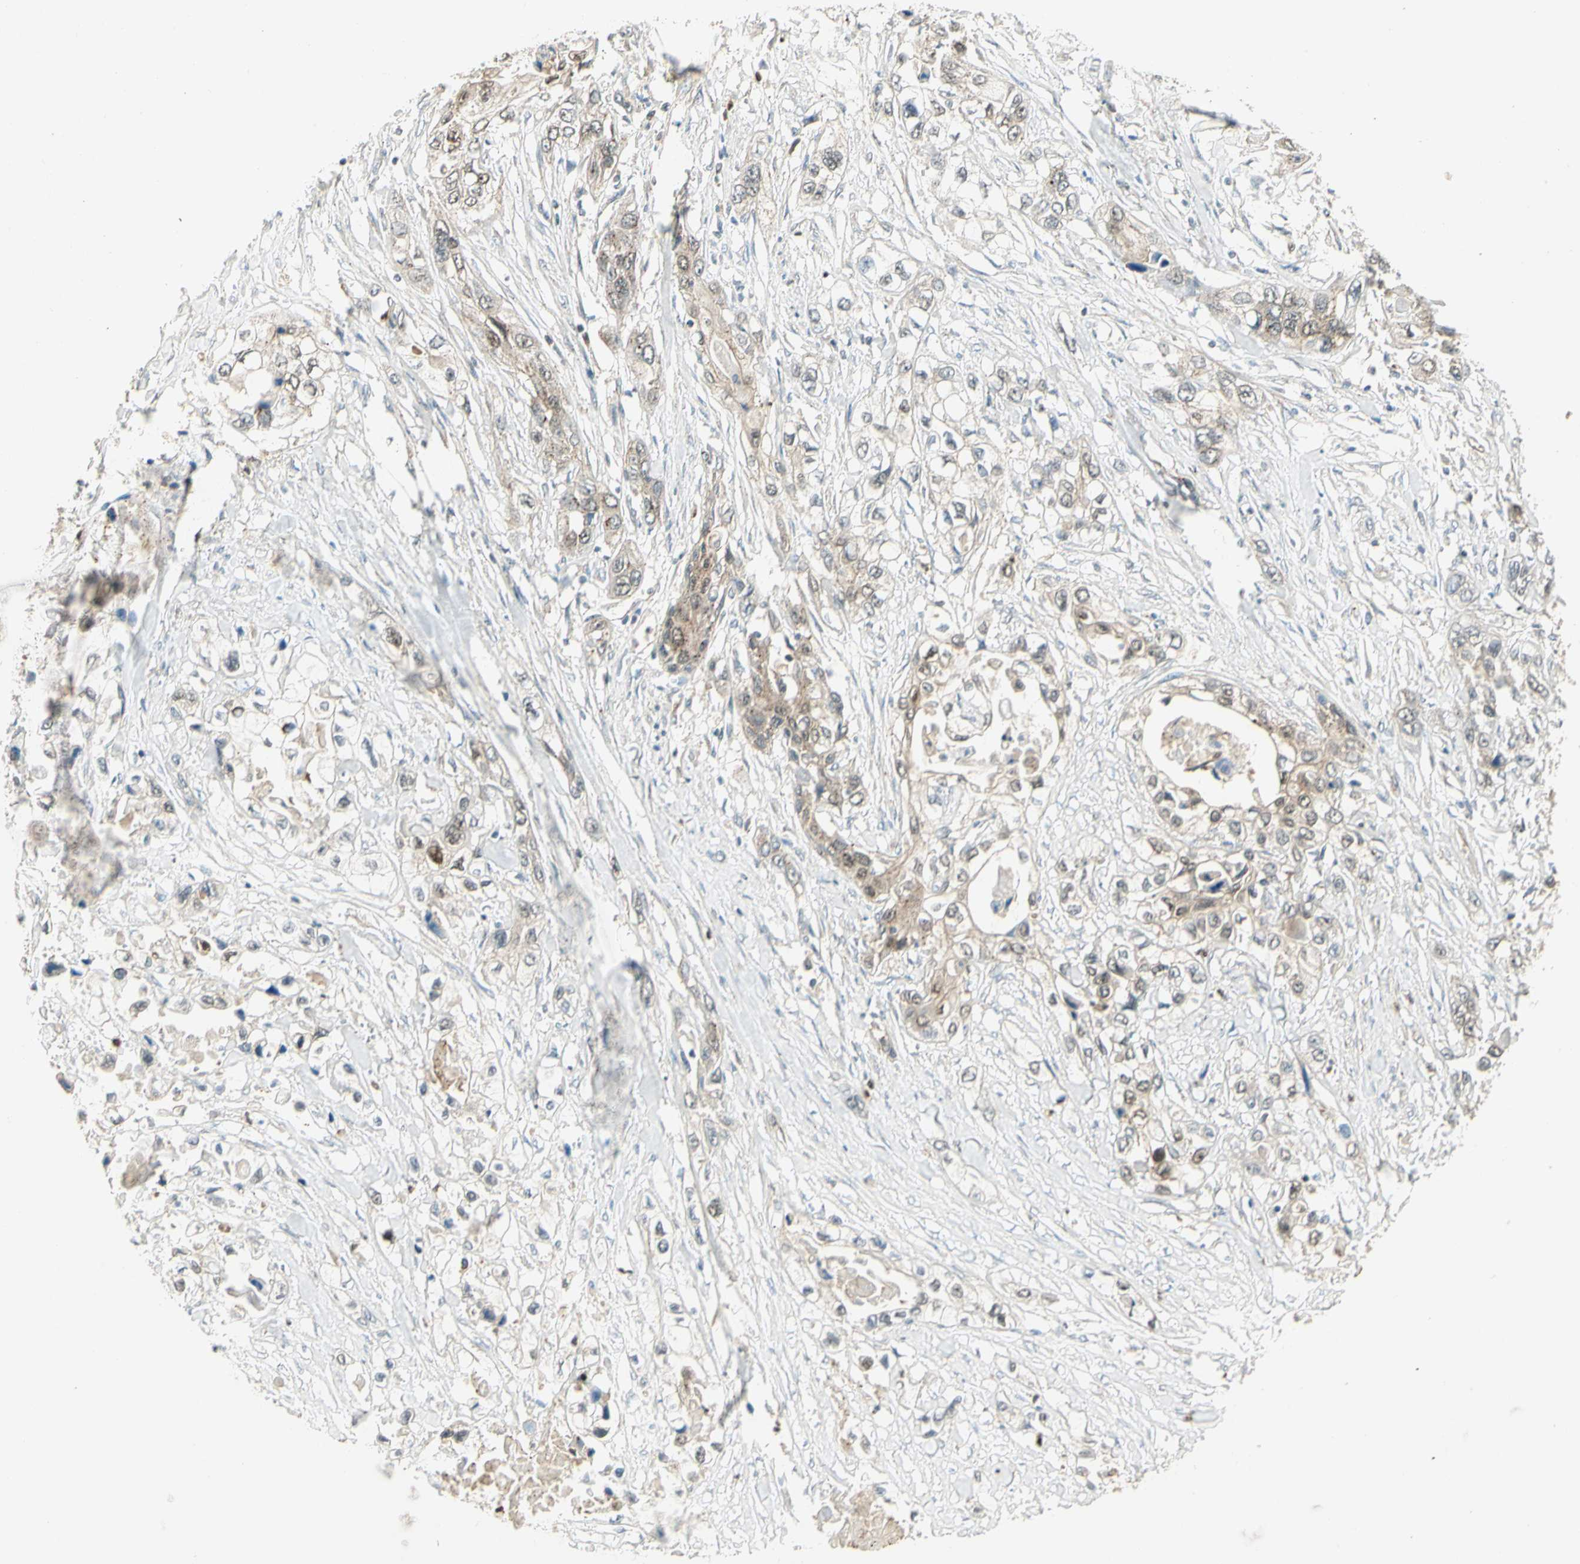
{"staining": {"intensity": "weak", "quantity": "<25%", "location": "cytoplasmic/membranous,nuclear"}, "tissue": "pancreatic cancer", "cell_type": "Tumor cells", "image_type": "cancer", "snomed": [{"axis": "morphology", "description": "Adenocarcinoma, NOS"}, {"axis": "topography", "description": "Pancreas"}], "caption": "Tumor cells are negative for brown protein staining in pancreatic cancer. (DAB immunohistochemistry (IHC) visualized using brightfield microscopy, high magnification).", "gene": "LTA4H", "patient": {"sex": "female", "age": 70}}